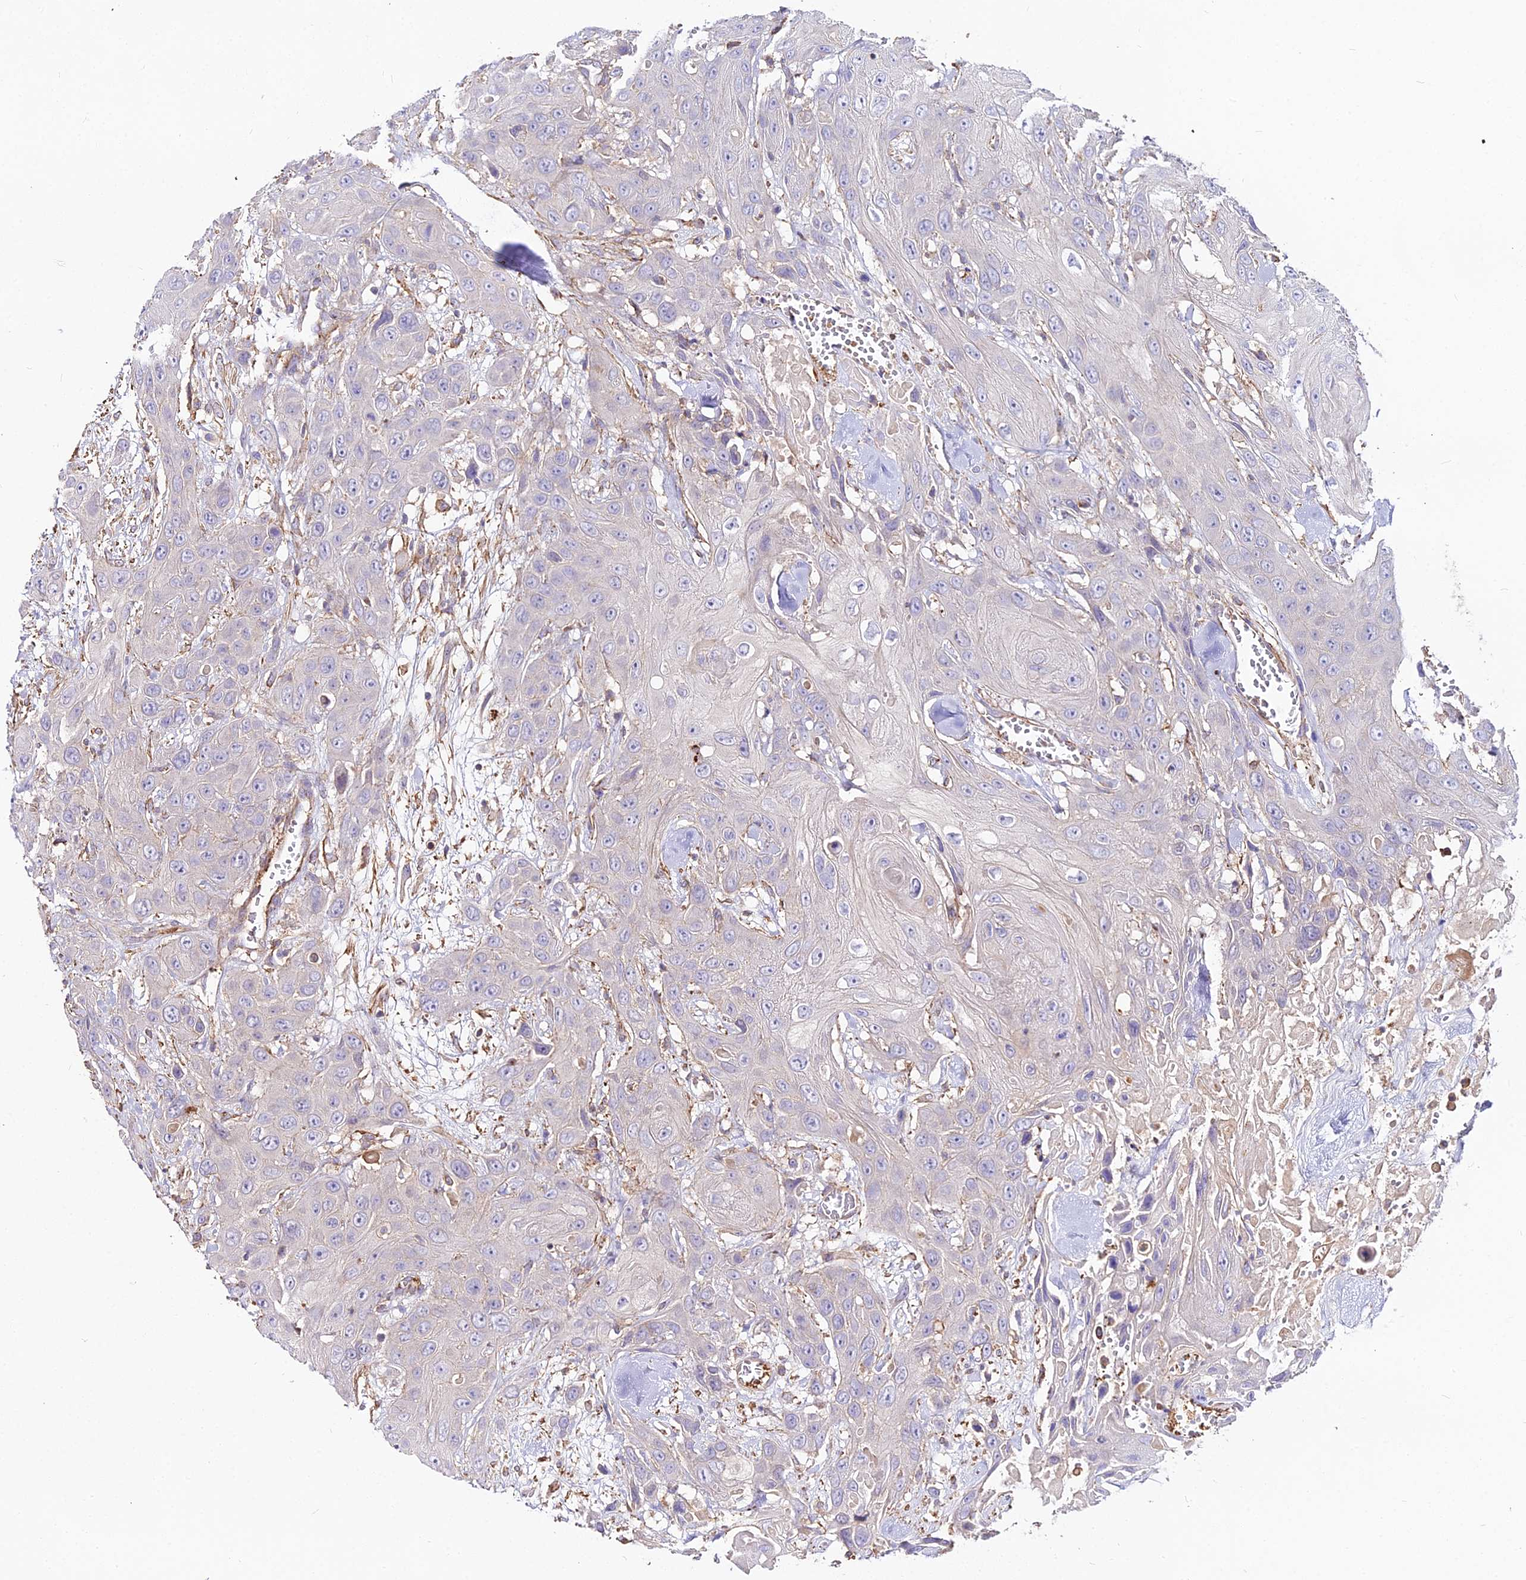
{"staining": {"intensity": "negative", "quantity": "none", "location": "none"}, "tissue": "head and neck cancer", "cell_type": "Tumor cells", "image_type": "cancer", "snomed": [{"axis": "morphology", "description": "Squamous cell carcinoma, NOS"}, {"axis": "topography", "description": "Head-Neck"}], "caption": "Histopathology image shows no significant protein staining in tumor cells of head and neck cancer.", "gene": "GLYAT", "patient": {"sex": "male", "age": 81}}